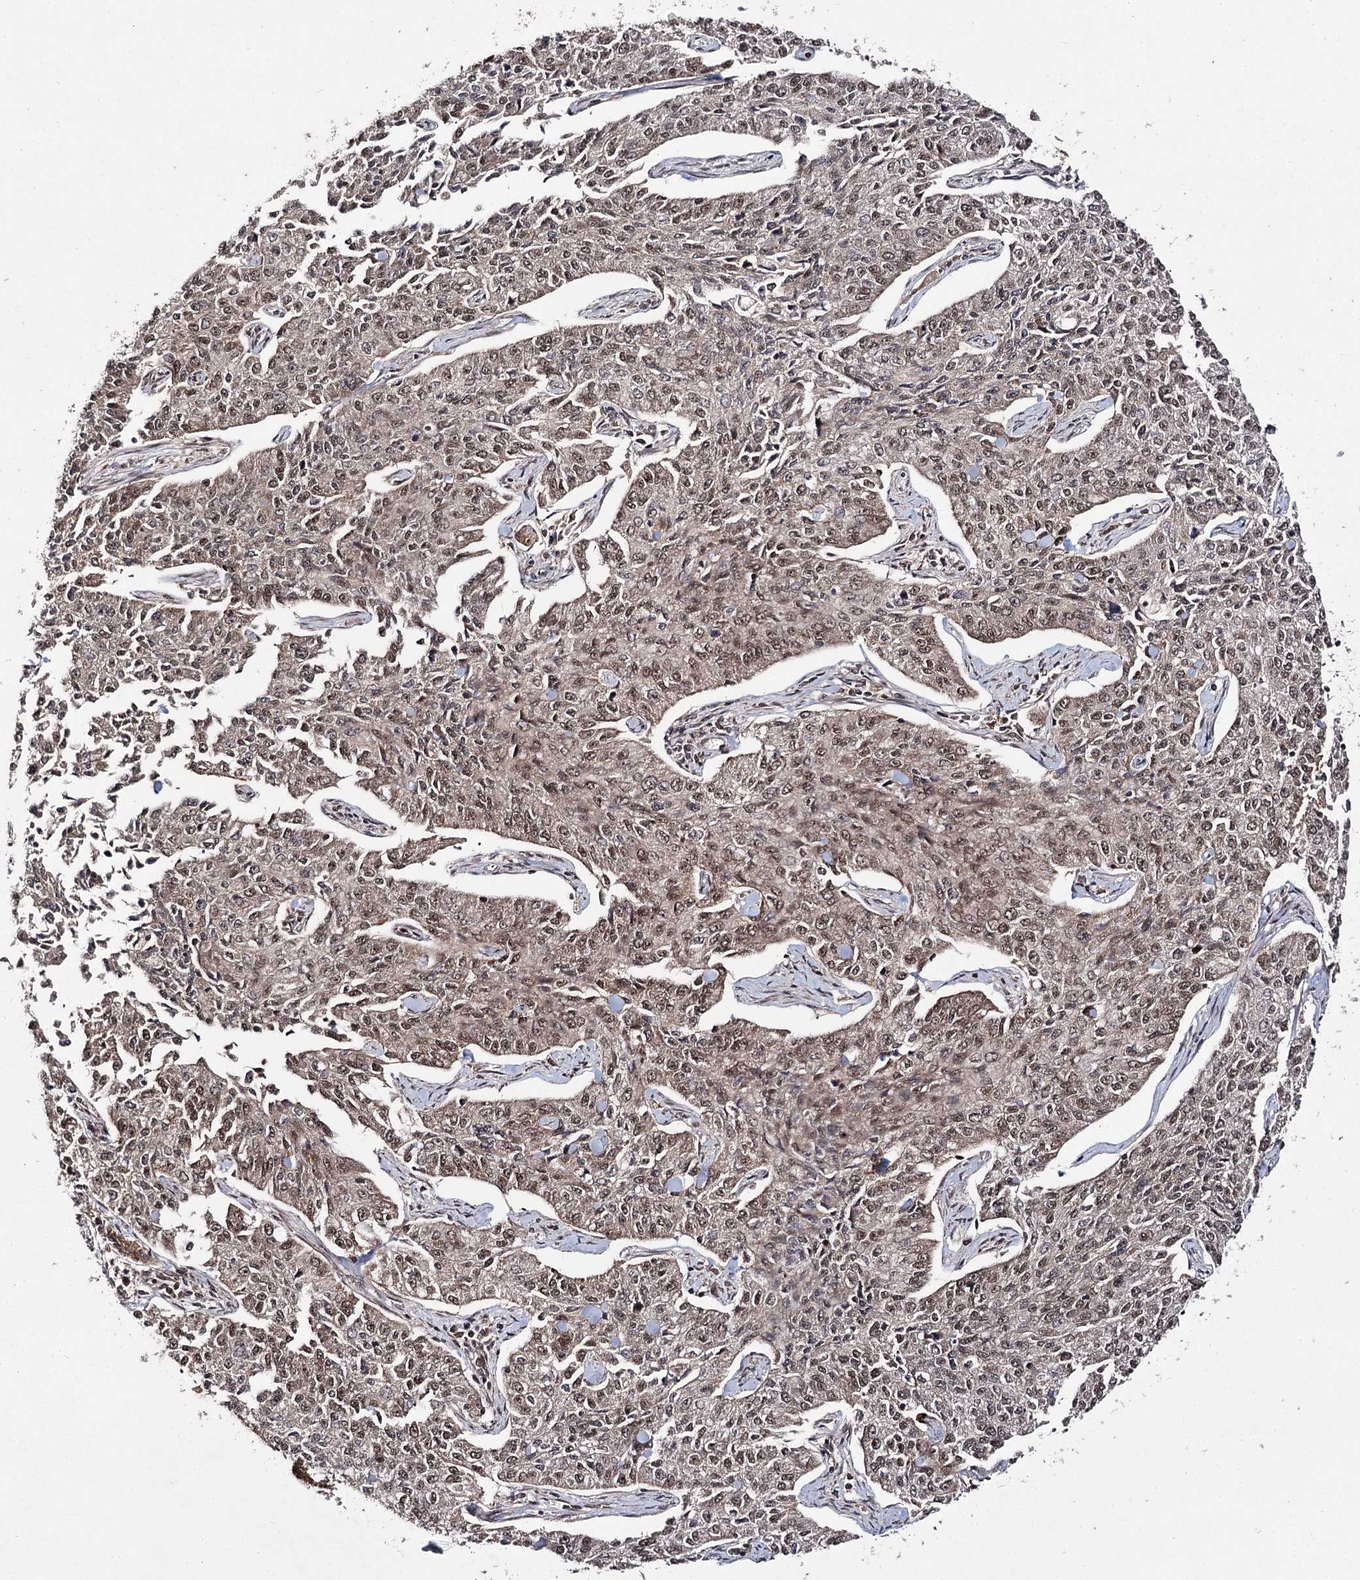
{"staining": {"intensity": "moderate", "quantity": ">75%", "location": "cytoplasmic/membranous,nuclear"}, "tissue": "cervical cancer", "cell_type": "Tumor cells", "image_type": "cancer", "snomed": [{"axis": "morphology", "description": "Squamous cell carcinoma, NOS"}, {"axis": "topography", "description": "Cervix"}], "caption": "Immunohistochemistry (IHC) staining of cervical squamous cell carcinoma, which exhibits medium levels of moderate cytoplasmic/membranous and nuclear positivity in approximately >75% of tumor cells indicating moderate cytoplasmic/membranous and nuclear protein expression. The staining was performed using DAB (3,3'-diaminobenzidine) (brown) for protein detection and nuclei were counterstained in hematoxylin (blue).", "gene": "FAM53B", "patient": {"sex": "female", "age": 35}}